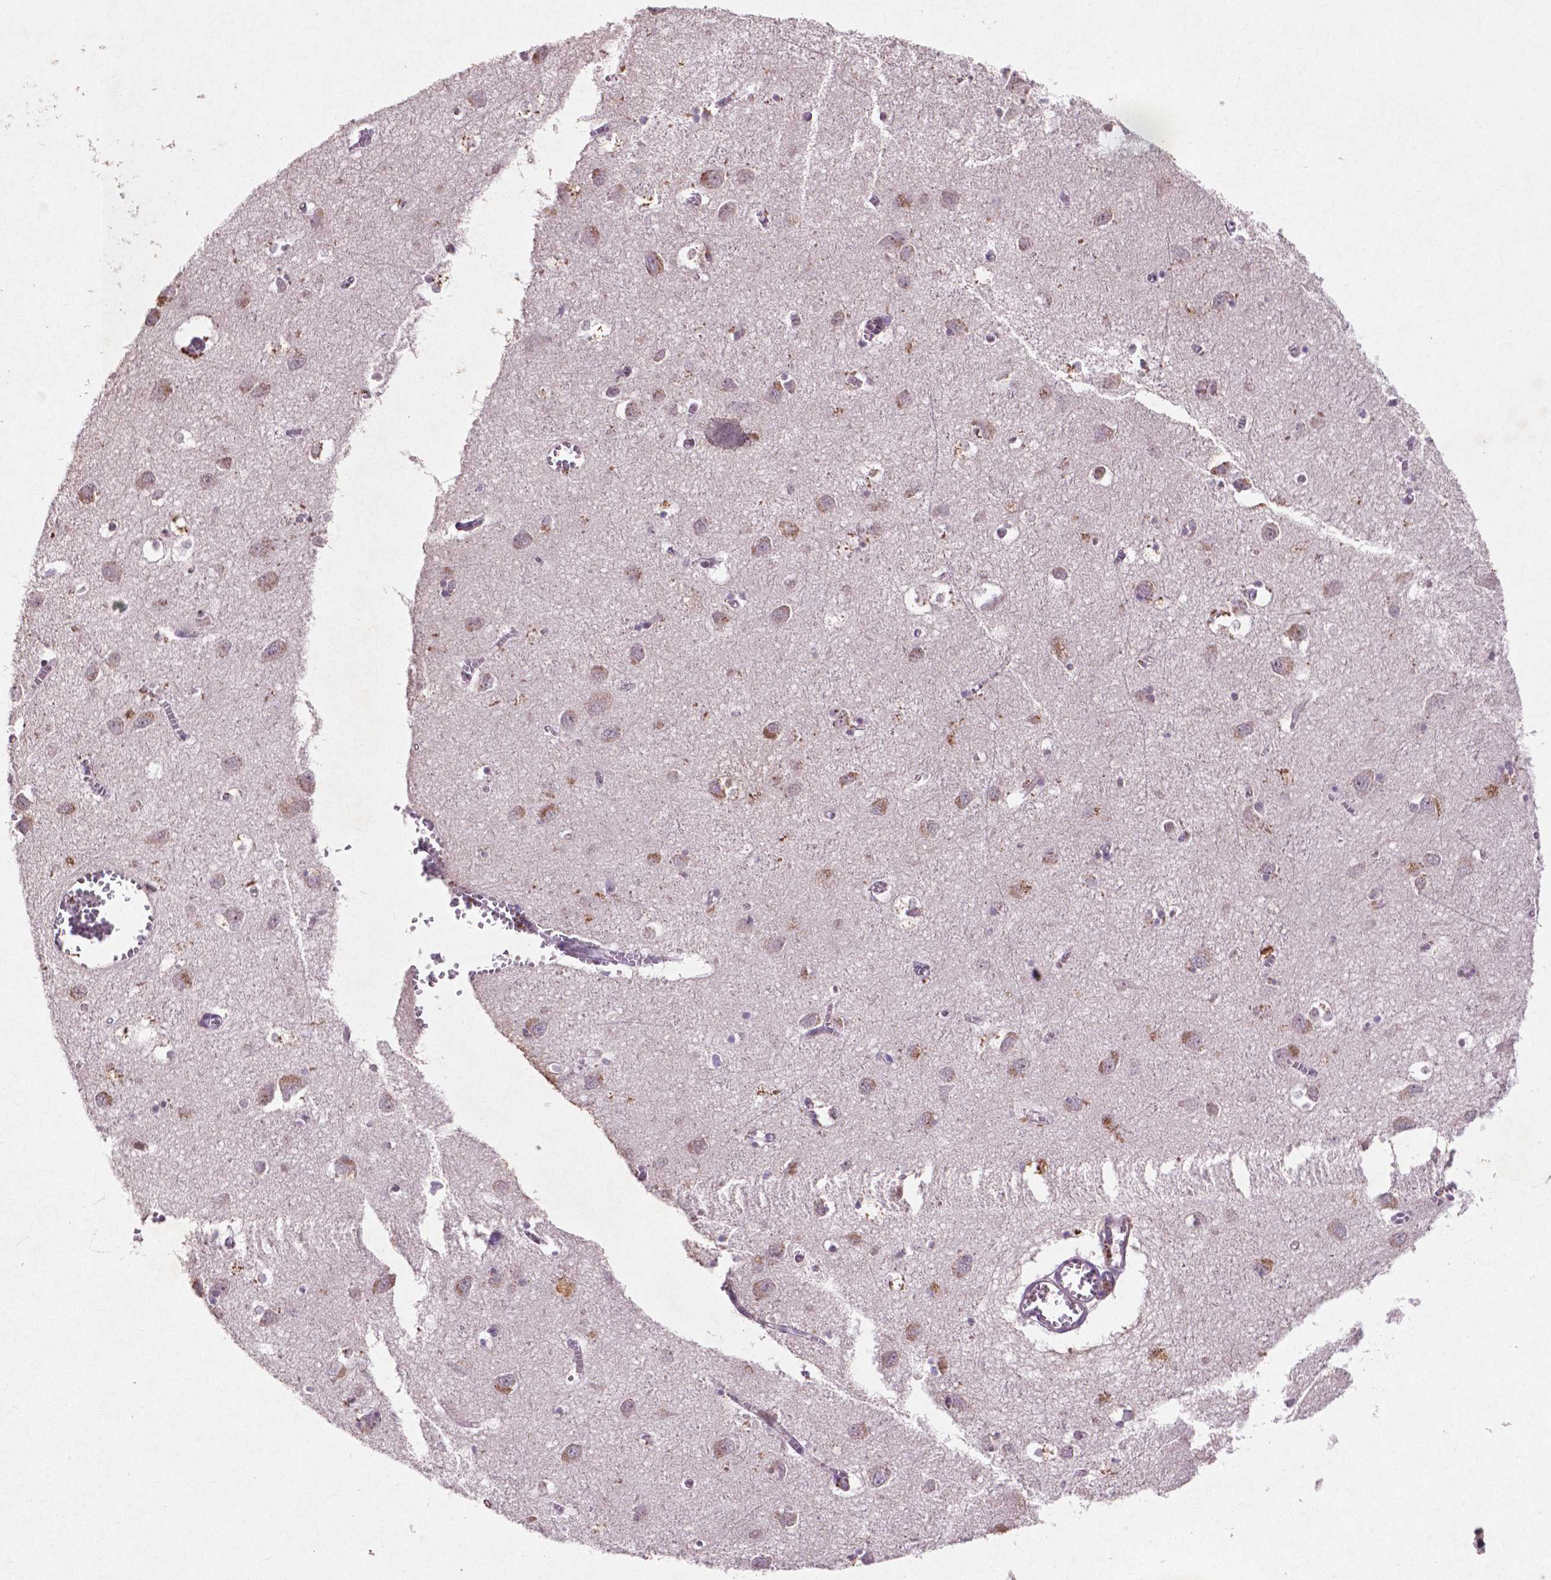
{"staining": {"intensity": "negative", "quantity": "none", "location": "none"}, "tissue": "cerebral cortex", "cell_type": "Endothelial cells", "image_type": "normal", "snomed": [{"axis": "morphology", "description": "Normal tissue, NOS"}, {"axis": "topography", "description": "Cerebral cortex"}], "caption": "An image of cerebral cortex stained for a protein shows no brown staining in endothelial cells.", "gene": "GLRX", "patient": {"sex": "male", "age": 70}}